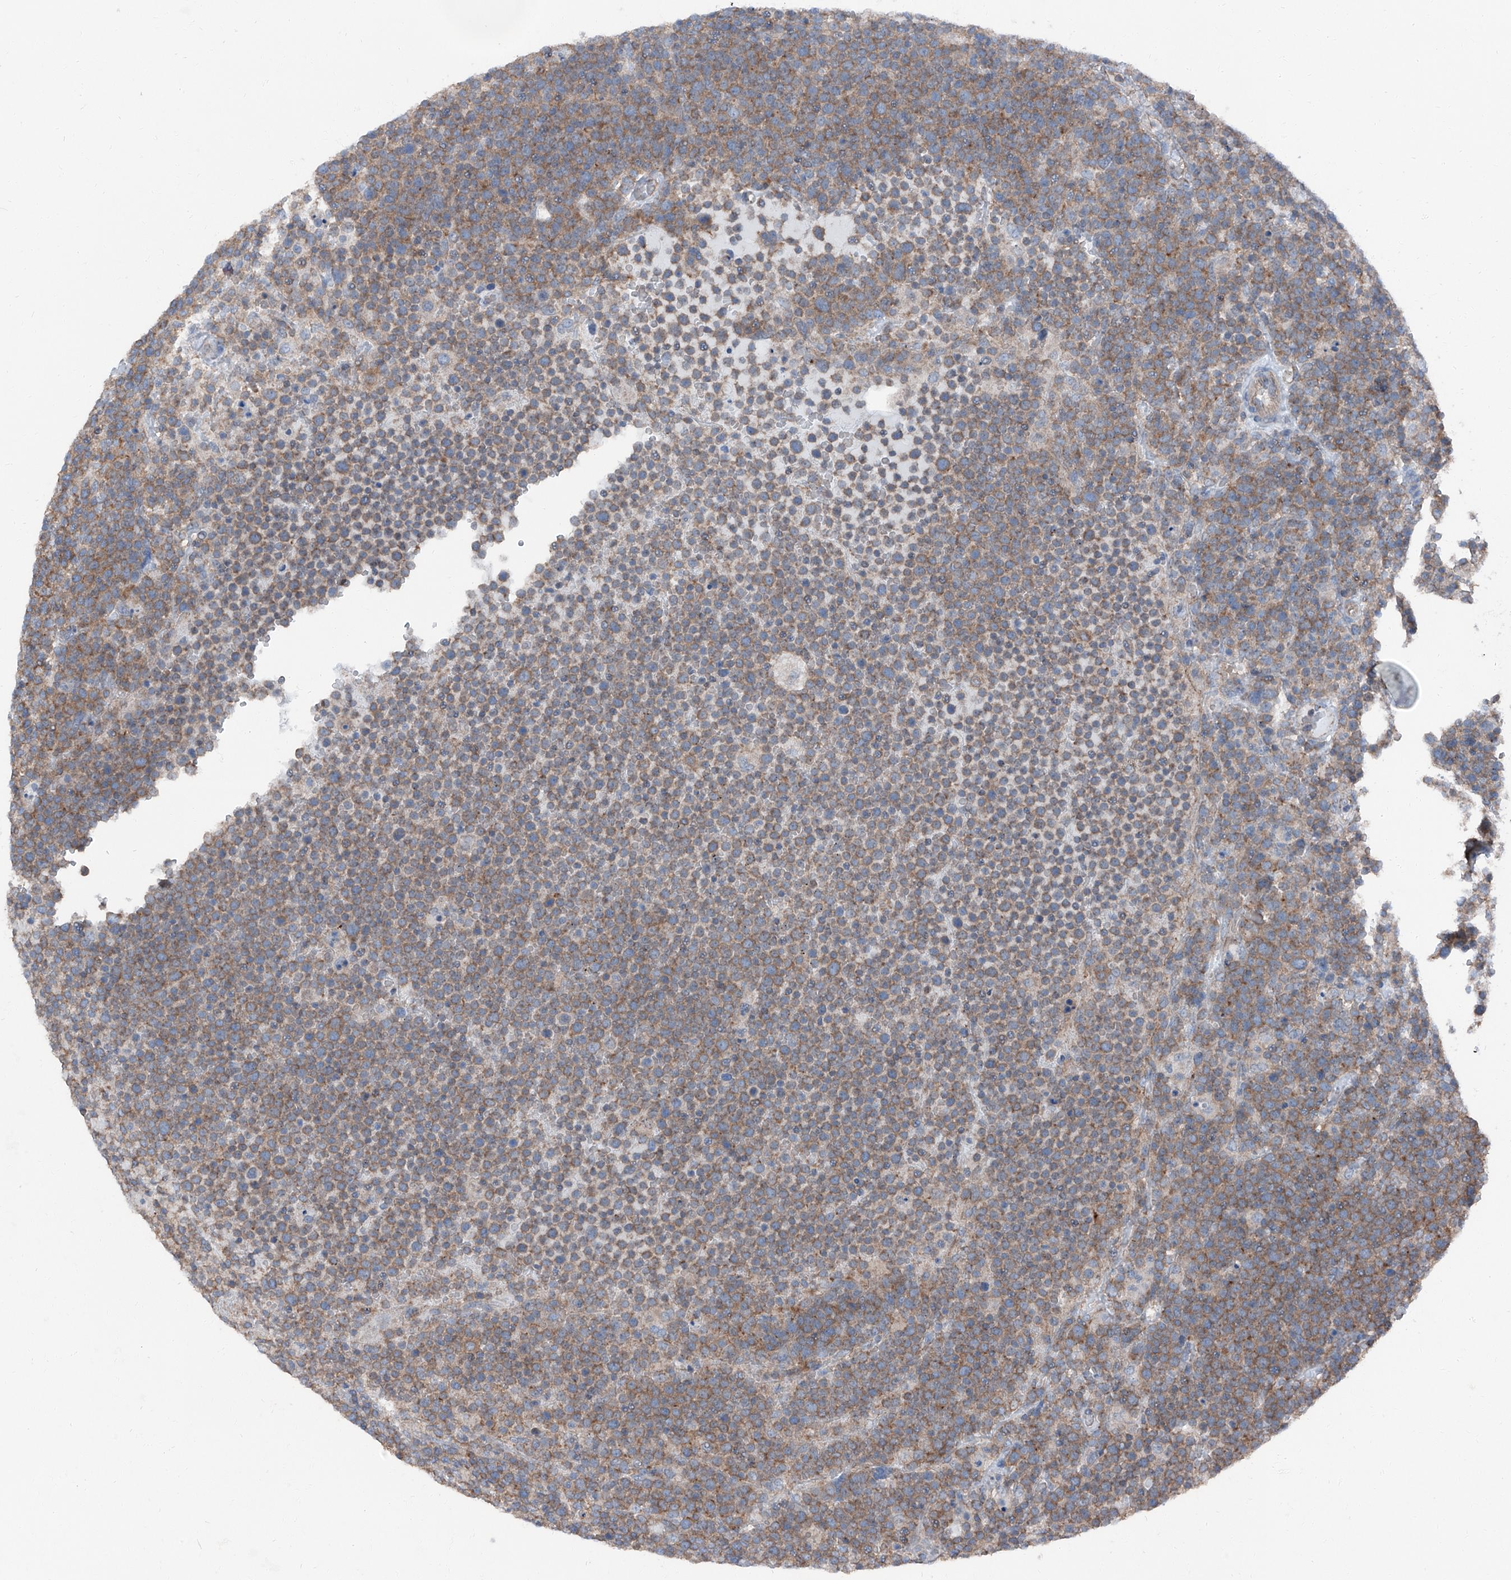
{"staining": {"intensity": "moderate", "quantity": ">75%", "location": "cytoplasmic/membranous"}, "tissue": "lymphoma", "cell_type": "Tumor cells", "image_type": "cancer", "snomed": [{"axis": "morphology", "description": "Malignant lymphoma, non-Hodgkin's type, High grade"}, {"axis": "topography", "description": "Lymph node"}], "caption": "IHC (DAB (3,3'-diaminobenzidine)) staining of lymphoma reveals moderate cytoplasmic/membranous protein positivity in approximately >75% of tumor cells.", "gene": "GPR142", "patient": {"sex": "male", "age": 61}}